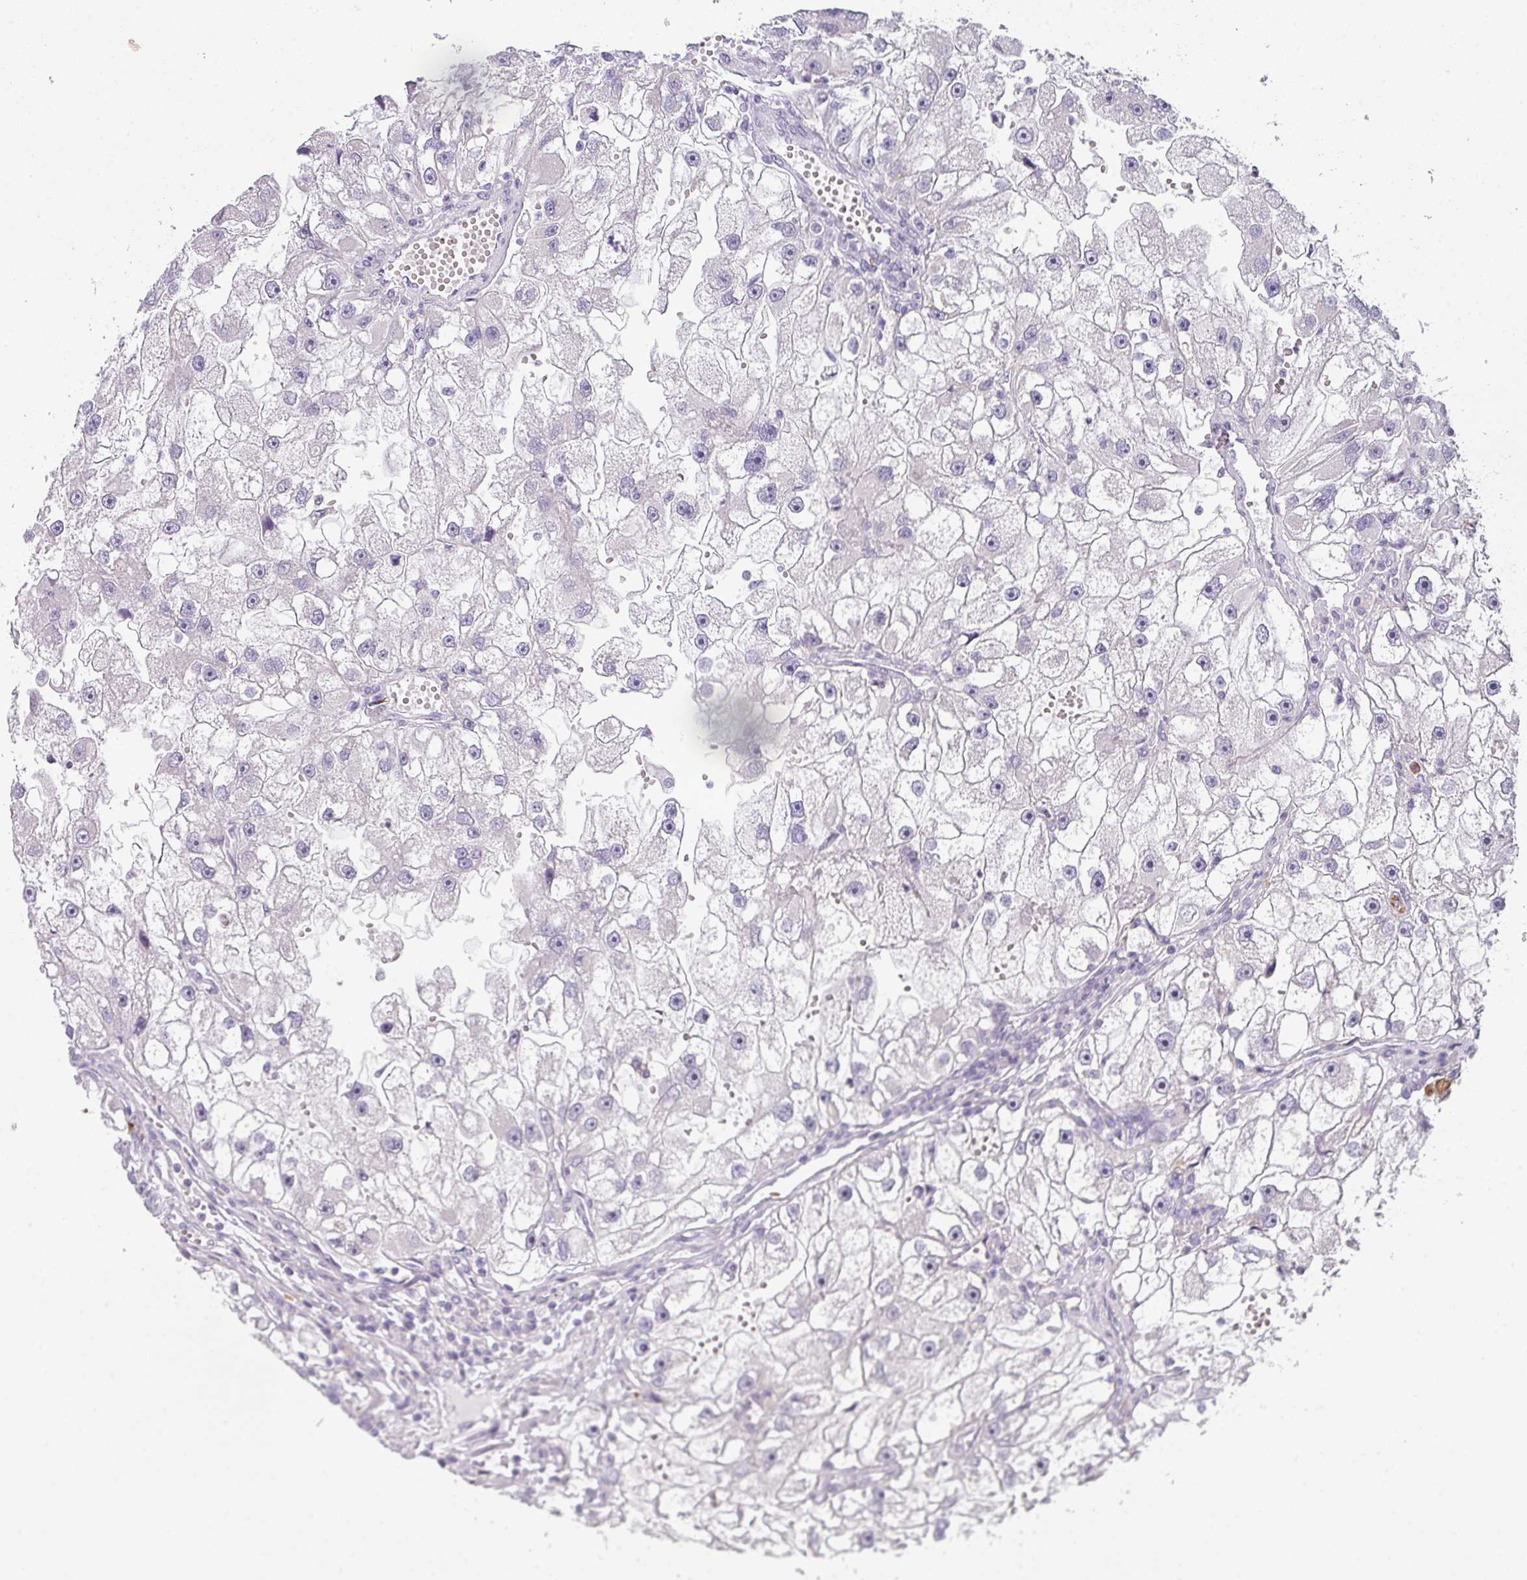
{"staining": {"intensity": "negative", "quantity": "none", "location": "none"}, "tissue": "renal cancer", "cell_type": "Tumor cells", "image_type": "cancer", "snomed": [{"axis": "morphology", "description": "Adenocarcinoma, NOS"}, {"axis": "topography", "description": "Kidney"}], "caption": "Immunohistochemistry (IHC) histopathology image of renal cancer (adenocarcinoma) stained for a protein (brown), which exhibits no positivity in tumor cells. (DAB (3,3'-diaminobenzidine) immunohistochemistry, high magnification).", "gene": "BTLA", "patient": {"sex": "male", "age": 63}}